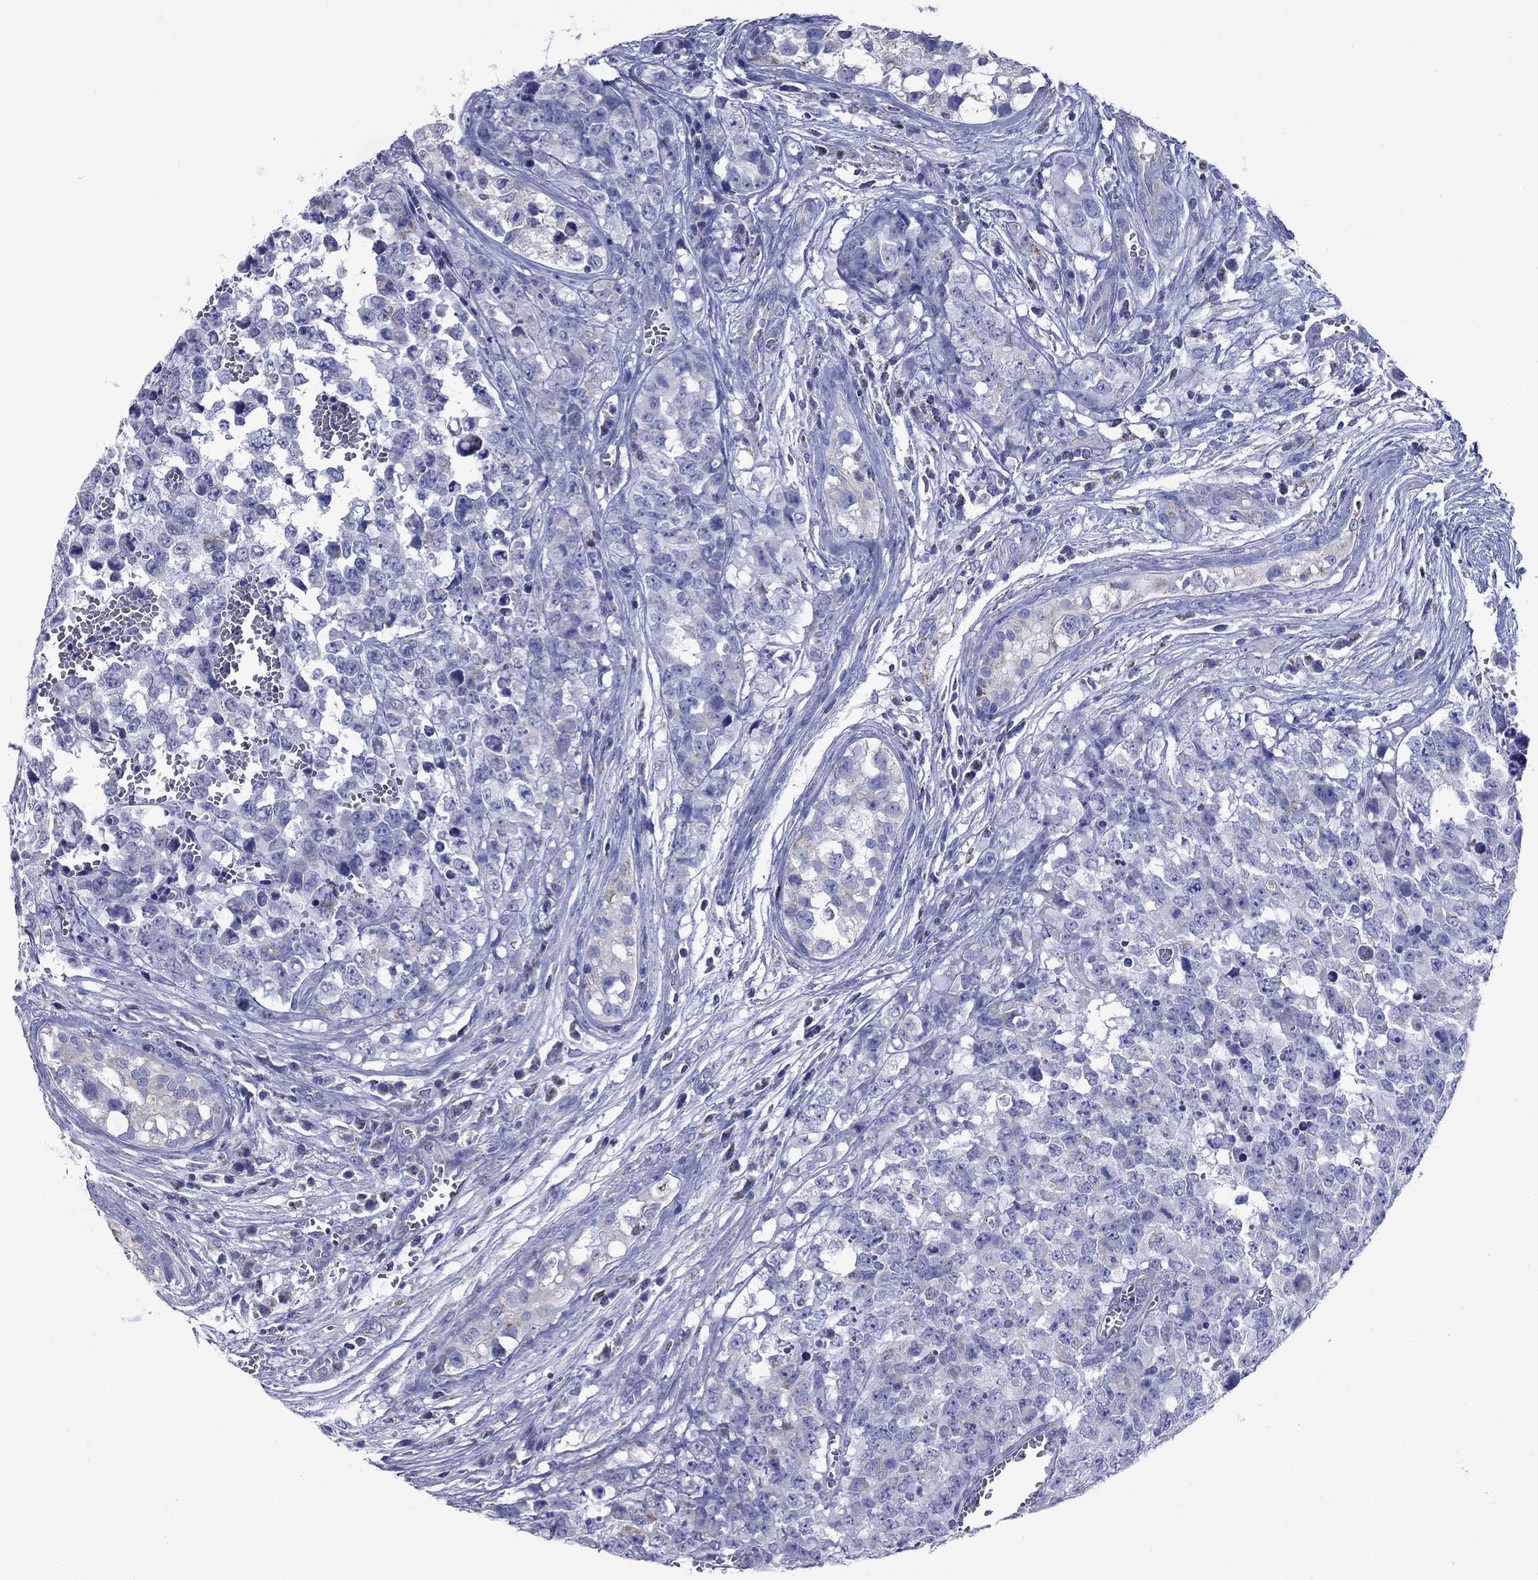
{"staining": {"intensity": "negative", "quantity": "none", "location": "none"}, "tissue": "testis cancer", "cell_type": "Tumor cells", "image_type": "cancer", "snomed": [{"axis": "morphology", "description": "Carcinoma, Embryonal, NOS"}, {"axis": "topography", "description": "Testis"}], "caption": "High power microscopy histopathology image of an immunohistochemistry image of testis cancer (embryonal carcinoma), revealing no significant expression in tumor cells. (Immunohistochemistry, brightfield microscopy, high magnification).", "gene": "ACADSB", "patient": {"sex": "male", "age": 23}}